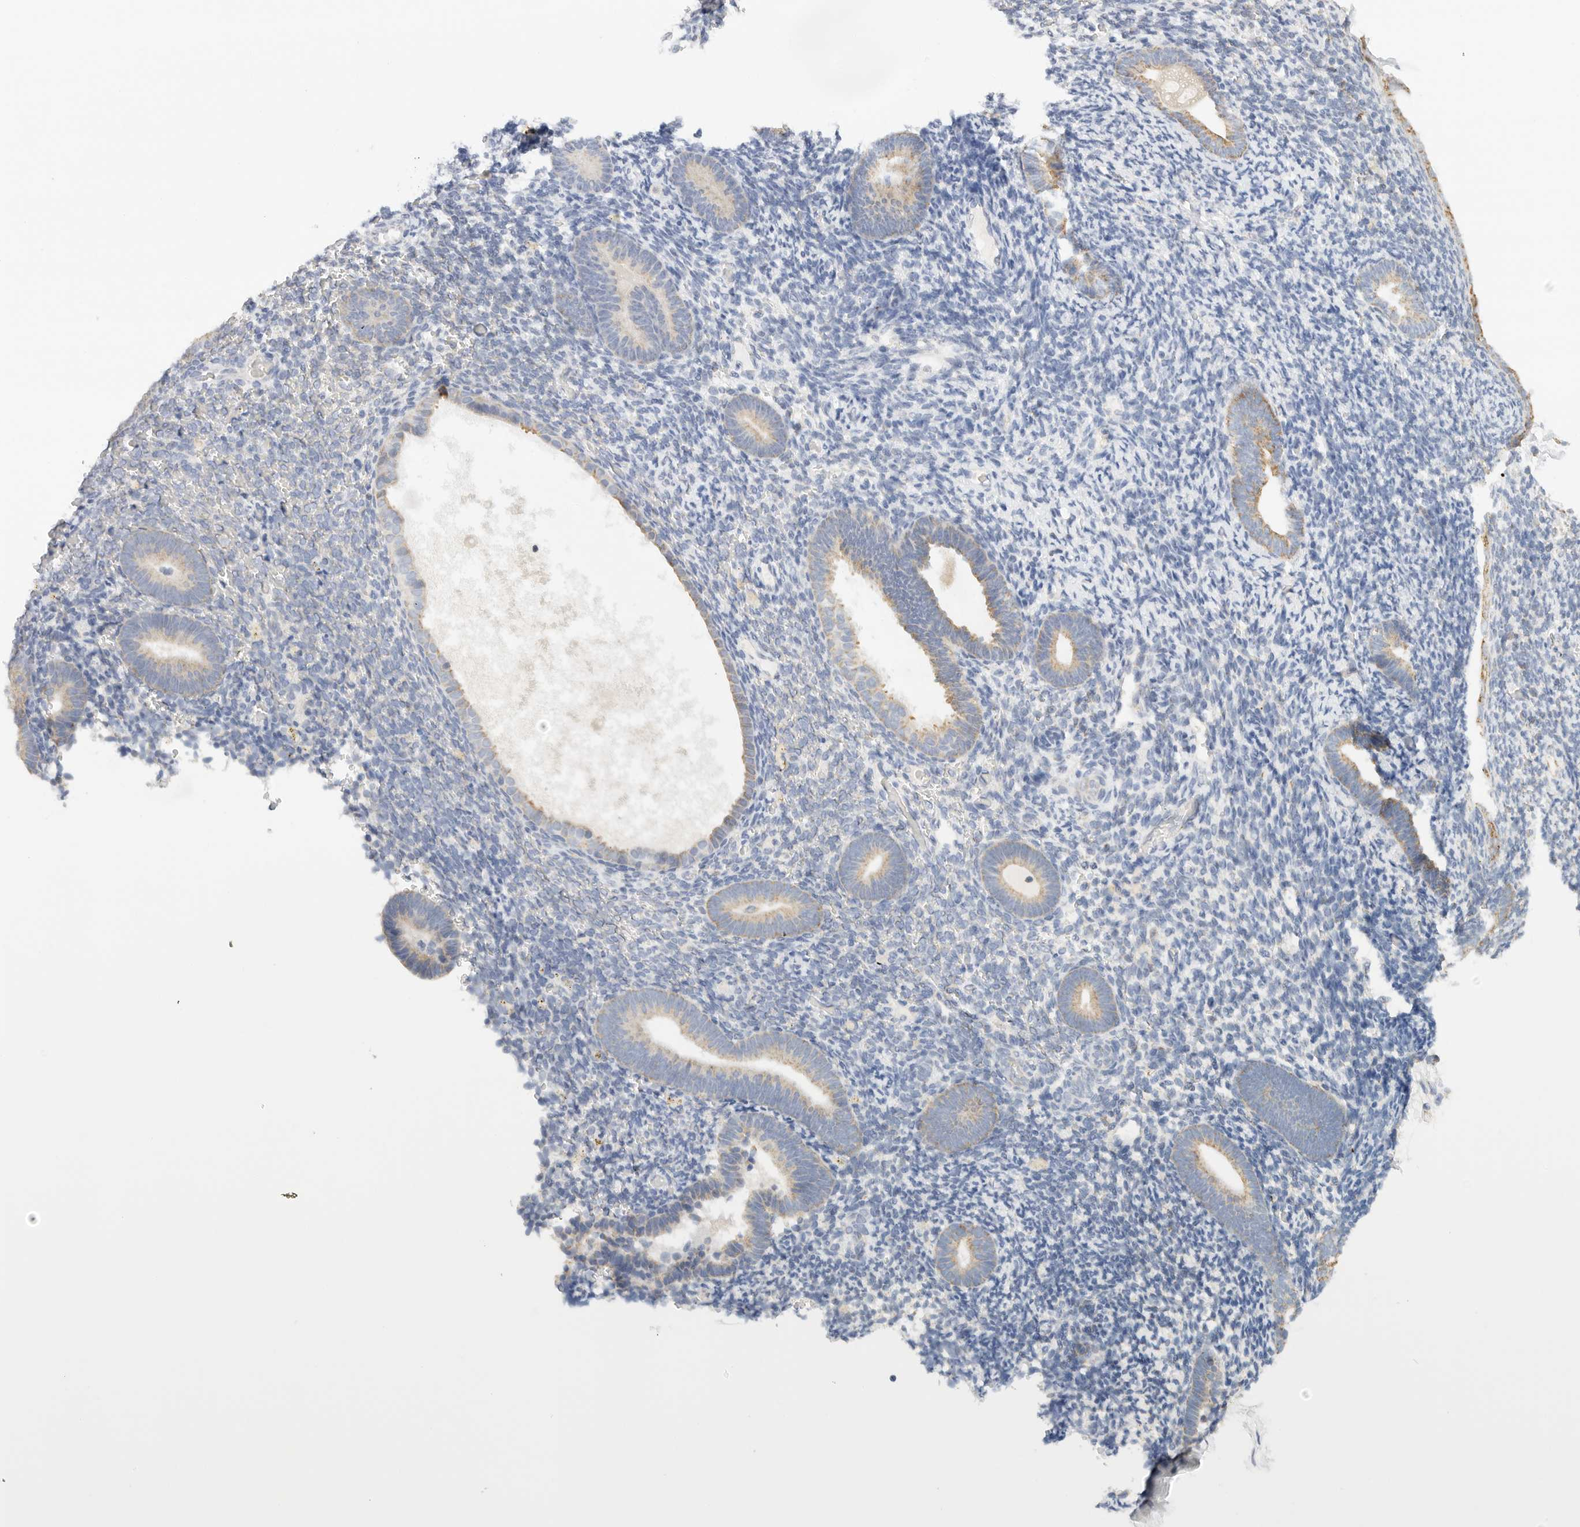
{"staining": {"intensity": "negative", "quantity": "none", "location": "none"}, "tissue": "endometrium", "cell_type": "Cells in endometrial stroma", "image_type": "normal", "snomed": [{"axis": "morphology", "description": "Normal tissue, NOS"}, {"axis": "topography", "description": "Endometrium"}], "caption": "High power microscopy histopathology image of an IHC micrograph of benign endometrium, revealing no significant expression in cells in endometrial stroma. The staining was performed using DAB (3,3'-diaminobenzidine) to visualize the protein expression in brown, while the nuclei were stained in blue with hematoxylin (Magnification: 20x).", "gene": "ATL1", "patient": {"sex": "female", "age": 51}}